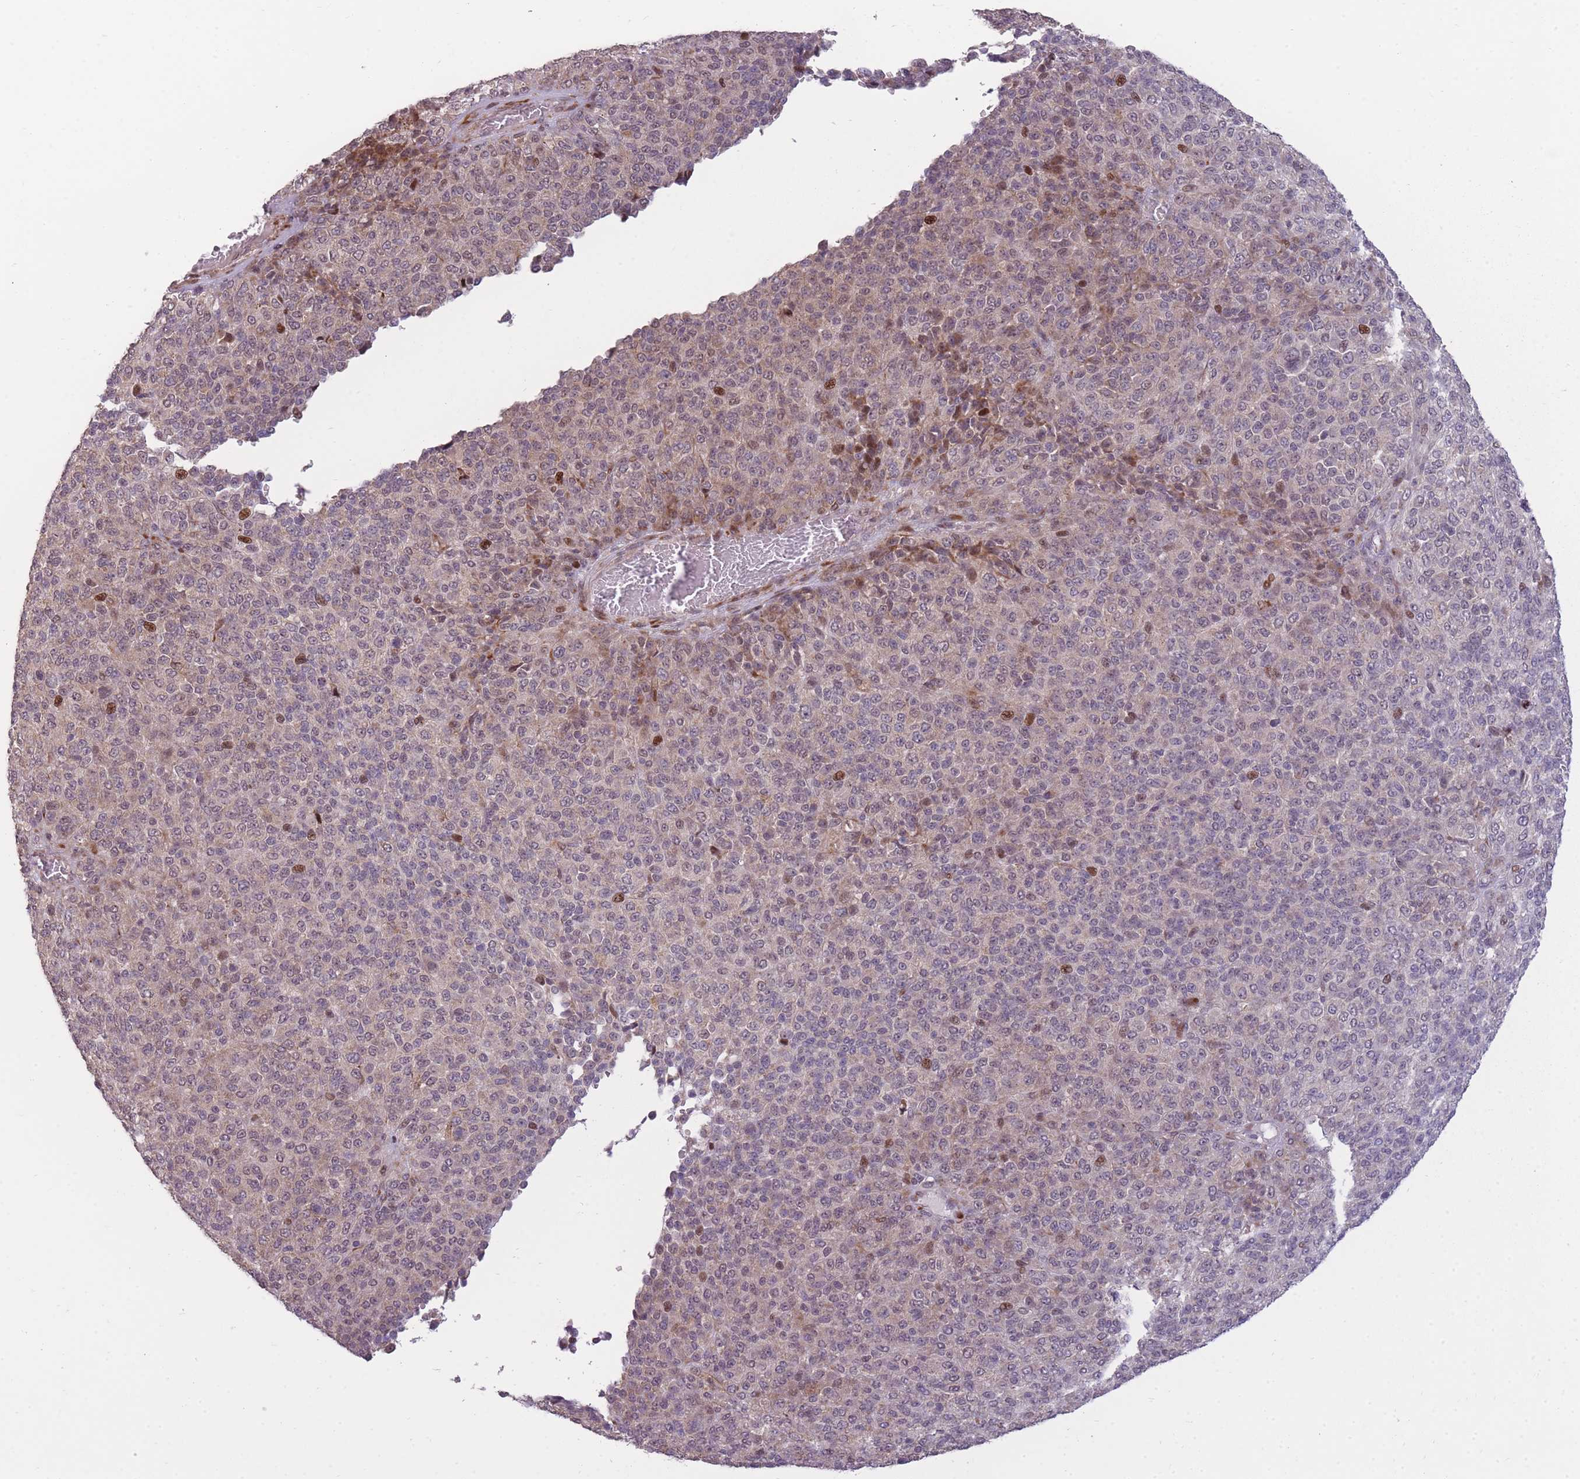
{"staining": {"intensity": "moderate", "quantity": "<25%", "location": "nuclear"}, "tissue": "melanoma", "cell_type": "Tumor cells", "image_type": "cancer", "snomed": [{"axis": "morphology", "description": "Malignant melanoma, Metastatic site"}, {"axis": "topography", "description": "Brain"}], "caption": "Malignant melanoma (metastatic site) stained with DAB (3,3'-diaminobenzidine) immunohistochemistry exhibits low levels of moderate nuclear staining in about <25% of tumor cells. The staining is performed using DAB brown chromogen to label protein expression. The nuclei are counter-stained blue using hematoxylin.", "gene": "LGALS9", "patient": {"sex": "female", "age": 56}}